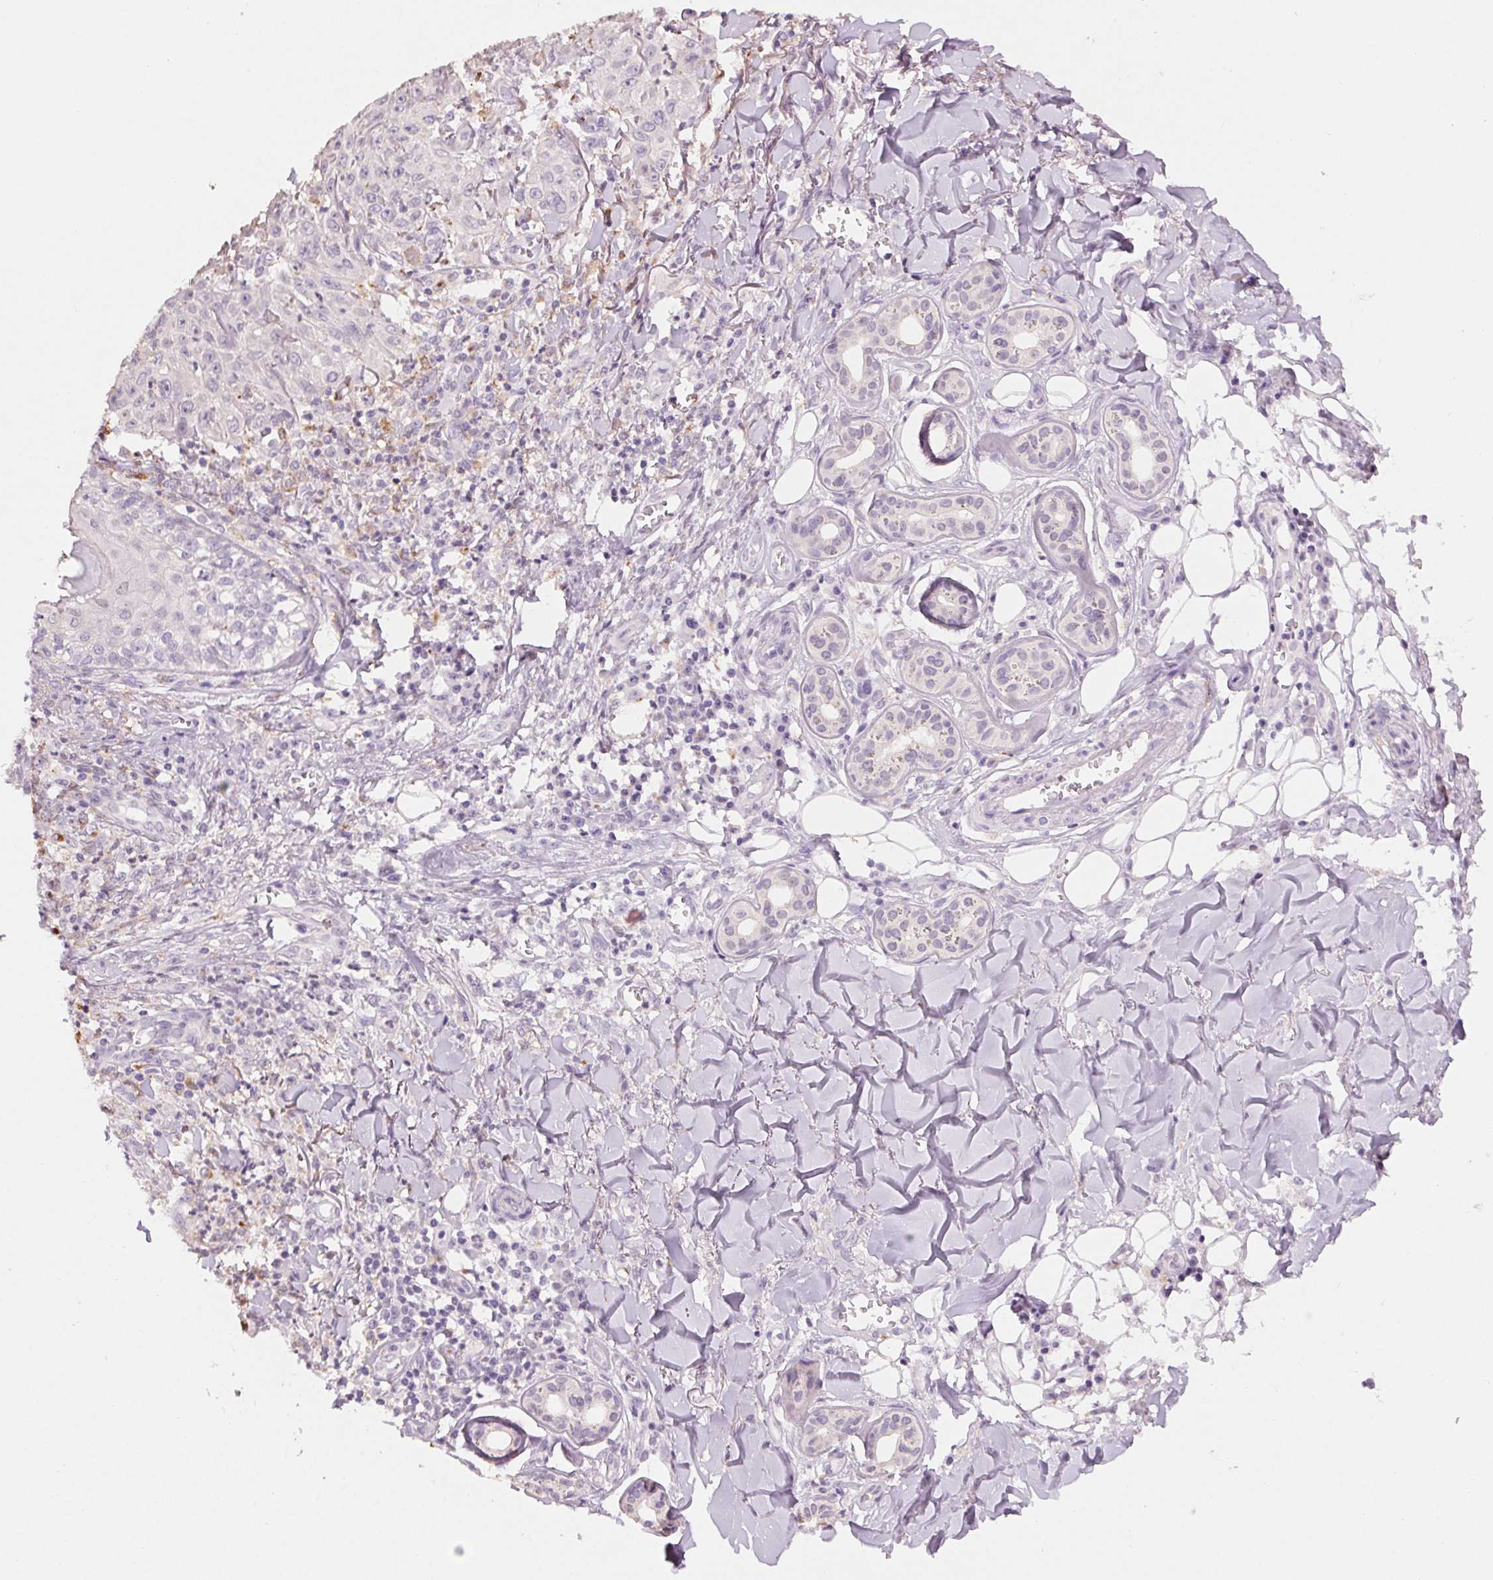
{"staining": {"intensity": "negative", "quantity": "none", "location": "none"}, "tissue": "skin cancer", "cell_type": "Tumor cells", "image_type": "cancer", "snomed": [{"axis": "morphology", "description": "Squamous cell carcinoma, NOS"}, {"axis": "topography", "description": "Skin"}], "caption": "A micrograph of skin cancer (squamous cell carcinoma) stained for a protein exhibits no brown staining in tumor cells. (Brightfield microscopy of DAB (3,3'-diaminobenzidine) immunohistochemistry at high magnification).", "gene": "MPO", "patient": {"sex": "male", "age": 75}}